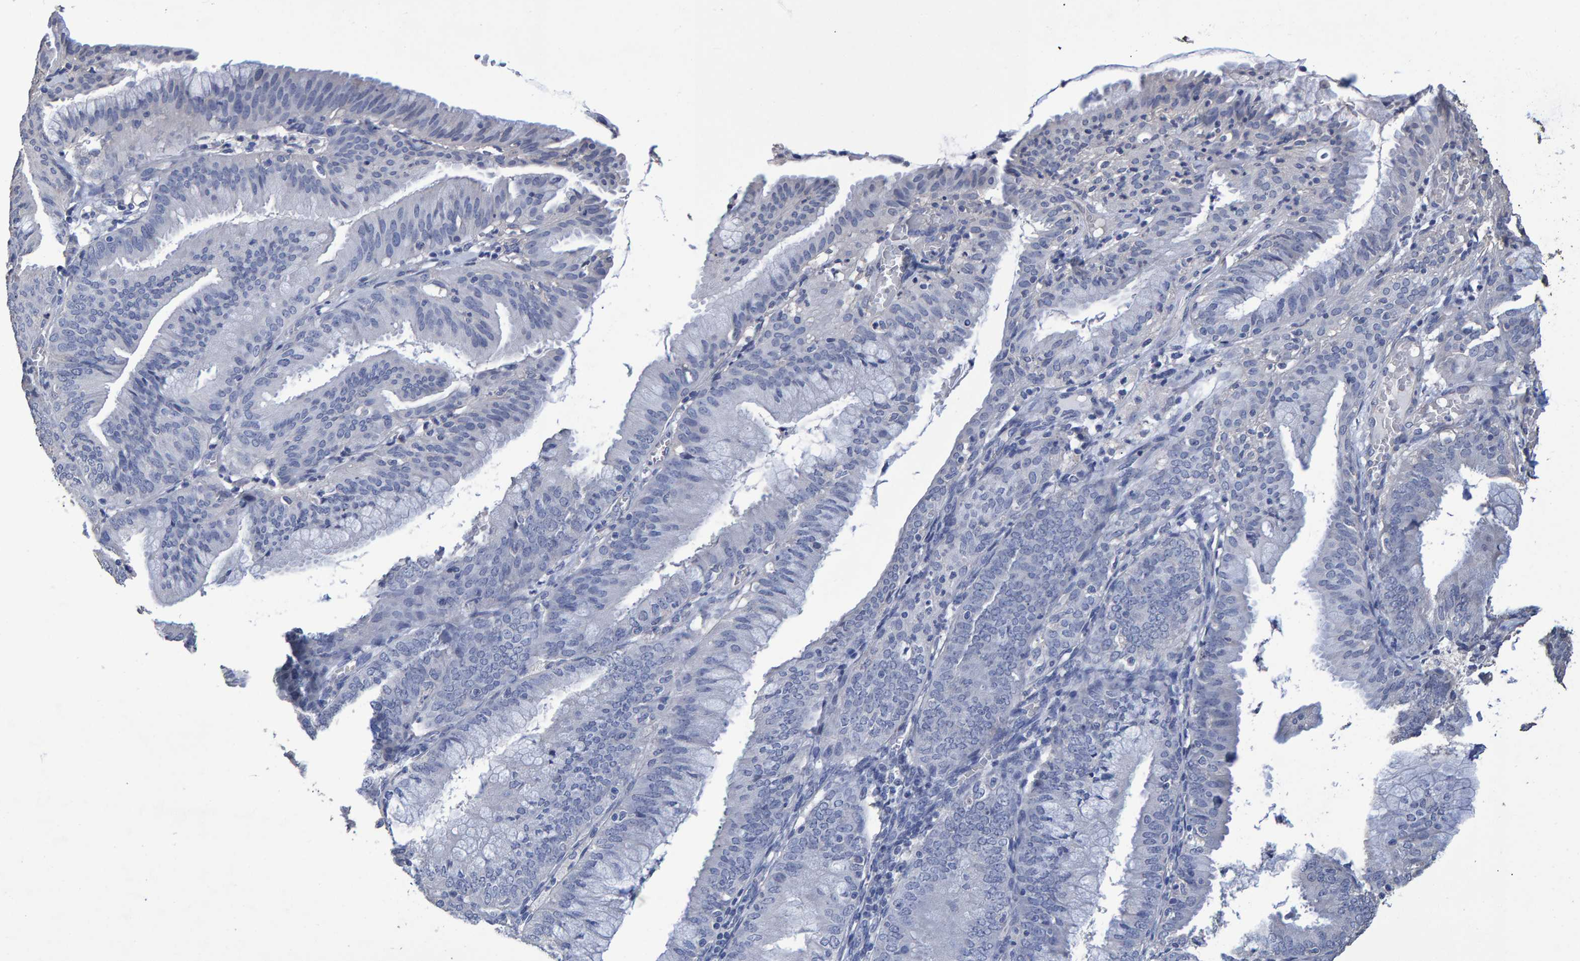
{"staining": {"intensity": "negative", "quantity": "none", "location": "none"}, "tissue": "endometrium", "cell_type": "Cells in endometrial stroma", "image_type": "normal", "snomed": [{"axis": "morphology", "description": "Normal tissue, NOS"}, {"axis": "morphology", "description": "Adenocarcinoma, NOS"}, {"axis": "topography", "description": "Endometrium"}], "caption": "This is an immunohistochemistry (IHC) image of unremarkable endometrium. There is no expression in cells in endometrial stroma.", "gene": "HEMGN", "patient": {"sex": "female", "age": 57}}